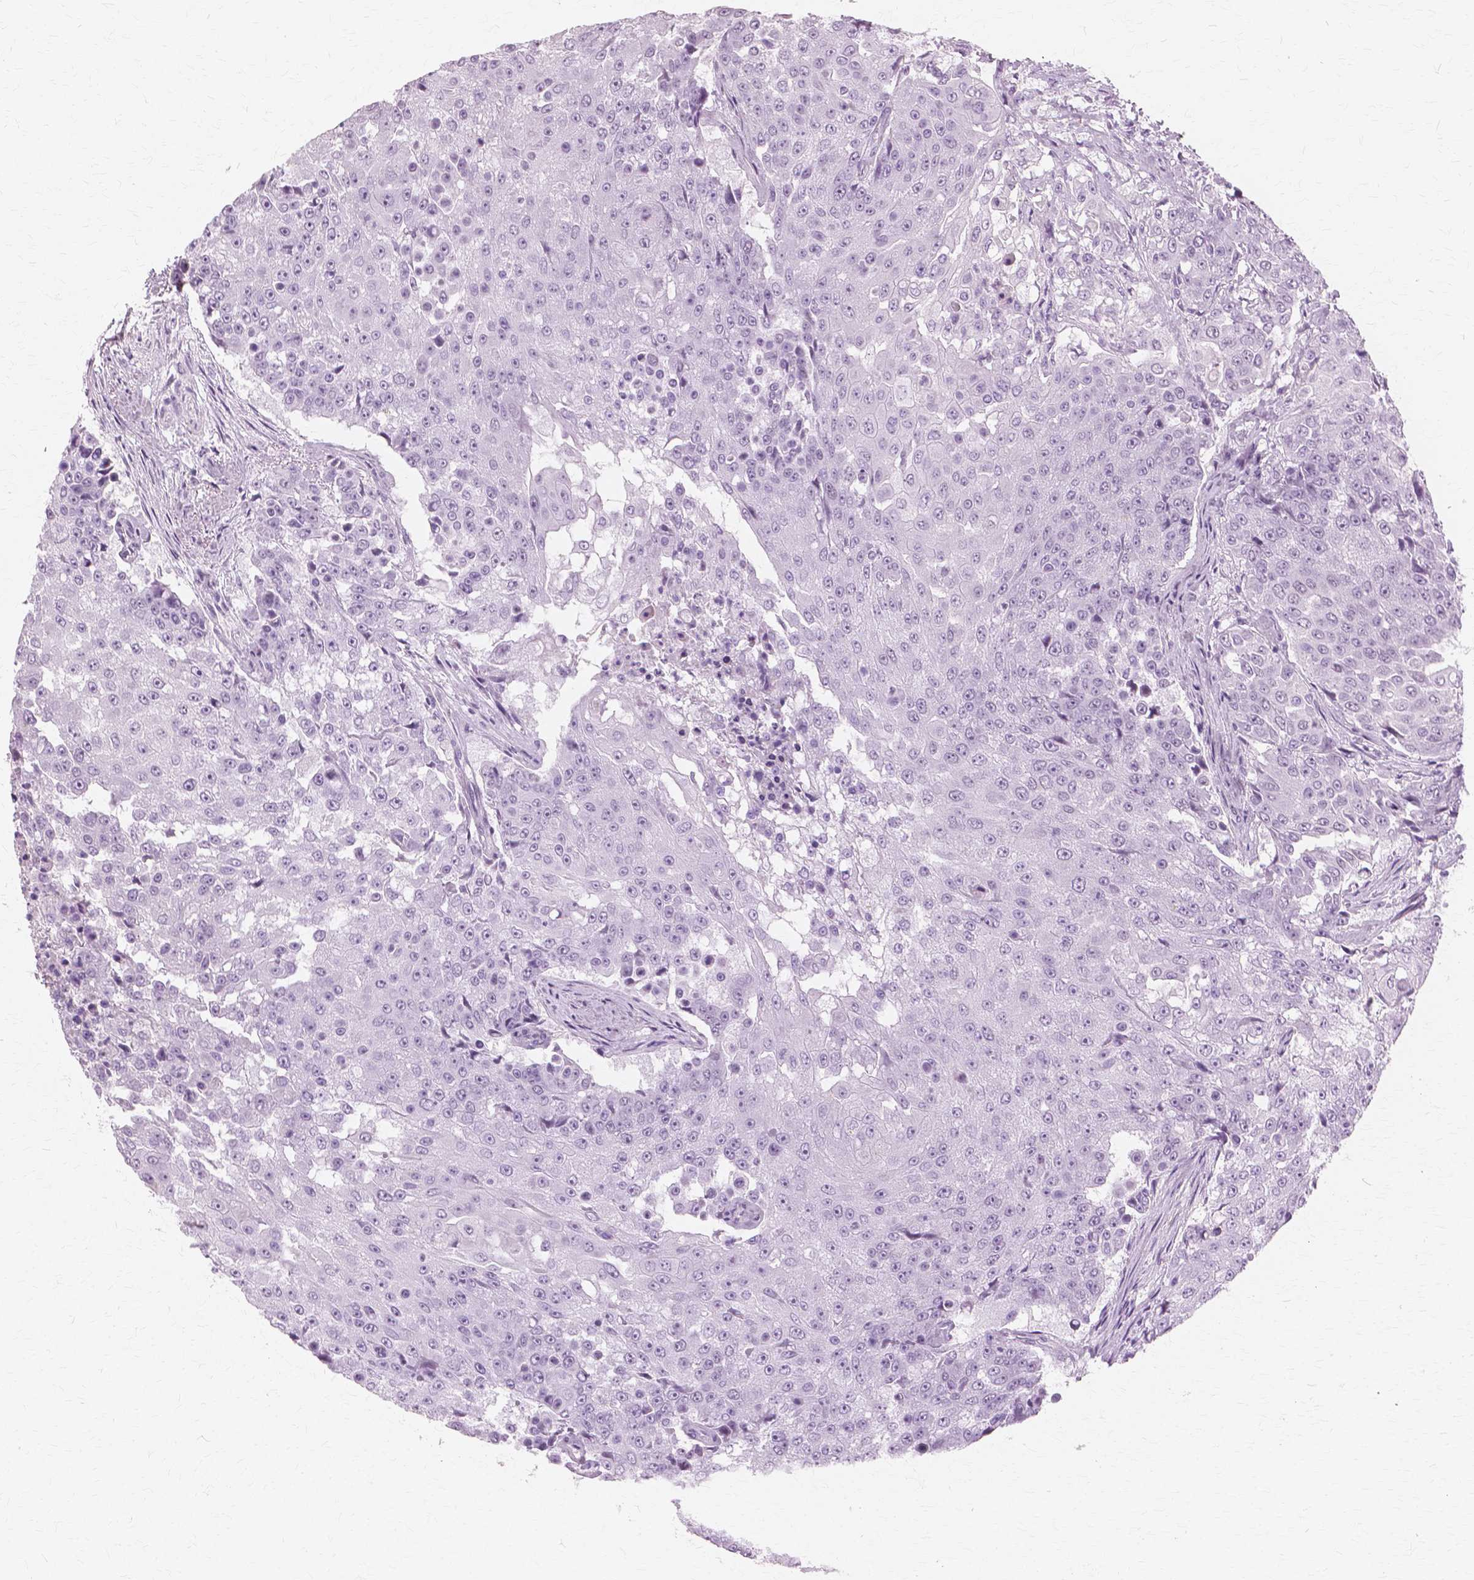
{"staining": {"intensity": "negative", "quantity": "none", "location": "none"}, "tissue": "urothelial cancer", "cell_type": "Tumor cells", "image_type": "cancer", "snomed": [{"axis": "morphology", "description": "Urothelial carcinoma, High grade"}, {"axis": "topography", "description": "Urinary bladder"}], "caption": "Human high-grade urothelial carcinoma stained for a protein using IHC demonstrates no positivity in tumor cells.", "gene": "SFTPD", "patient": {"sex": "female", "age": 63}}